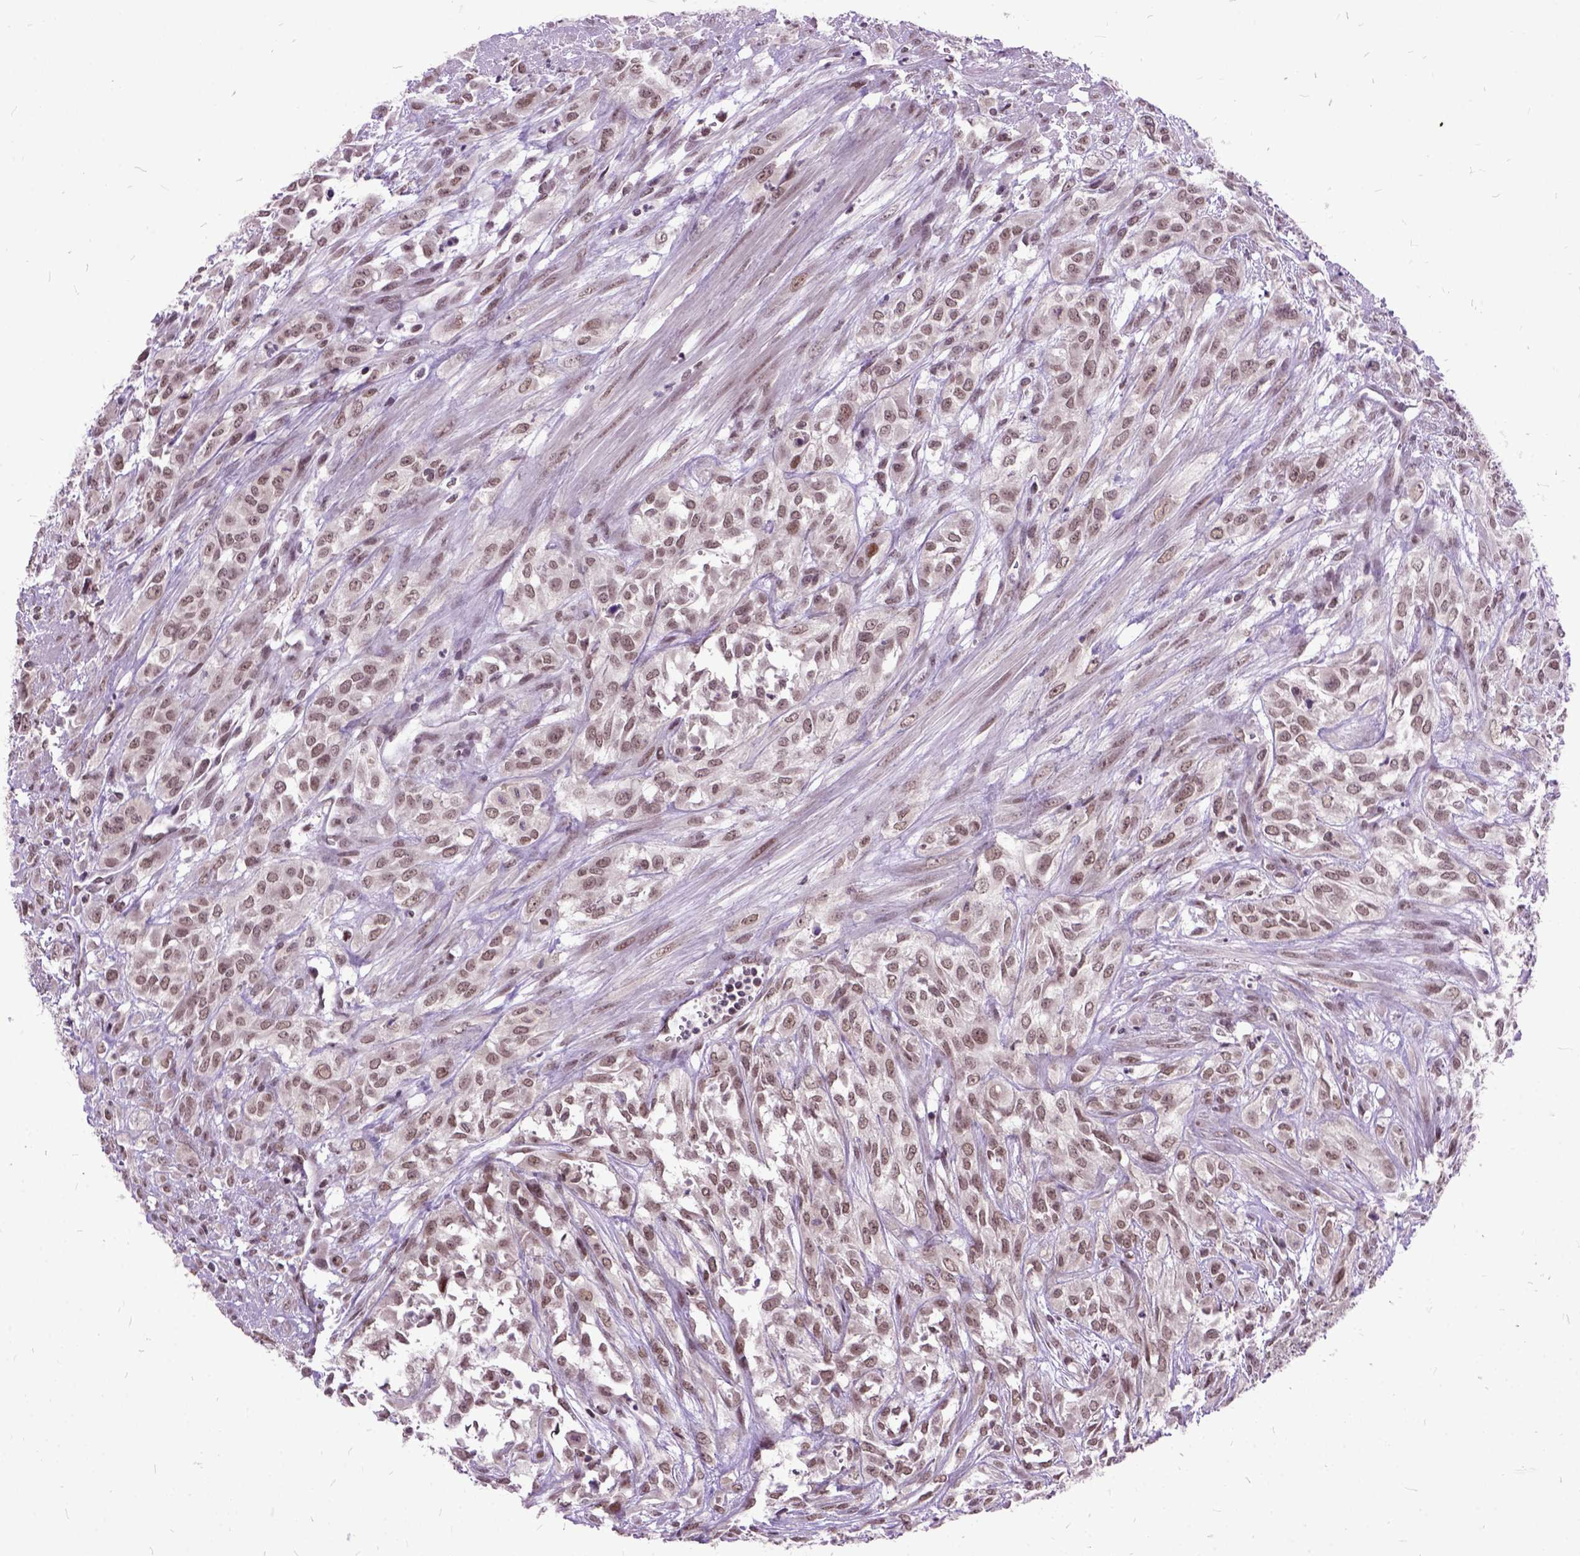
{"staining": {"intensity": "moderate", "quantity": ">75%", "location": "nuclear"}, "tissue": "urothelial cancer", "cell_type": "Tumor cells", "image_type": "cancer", "snomed": [{"axis": "morphology", "description": "Urothelial carcinoma, High grade"}, {"axis": "topography", "description": "Urinary bladder"}], "caption": "Moderate nuclear expression for a protein is seen in approximately >75% of tumor cells of urothelial cancer using immunohistochemistry (IHC).", "gene": "ORC5", "patient": {"sex": "male", "age": 67}}